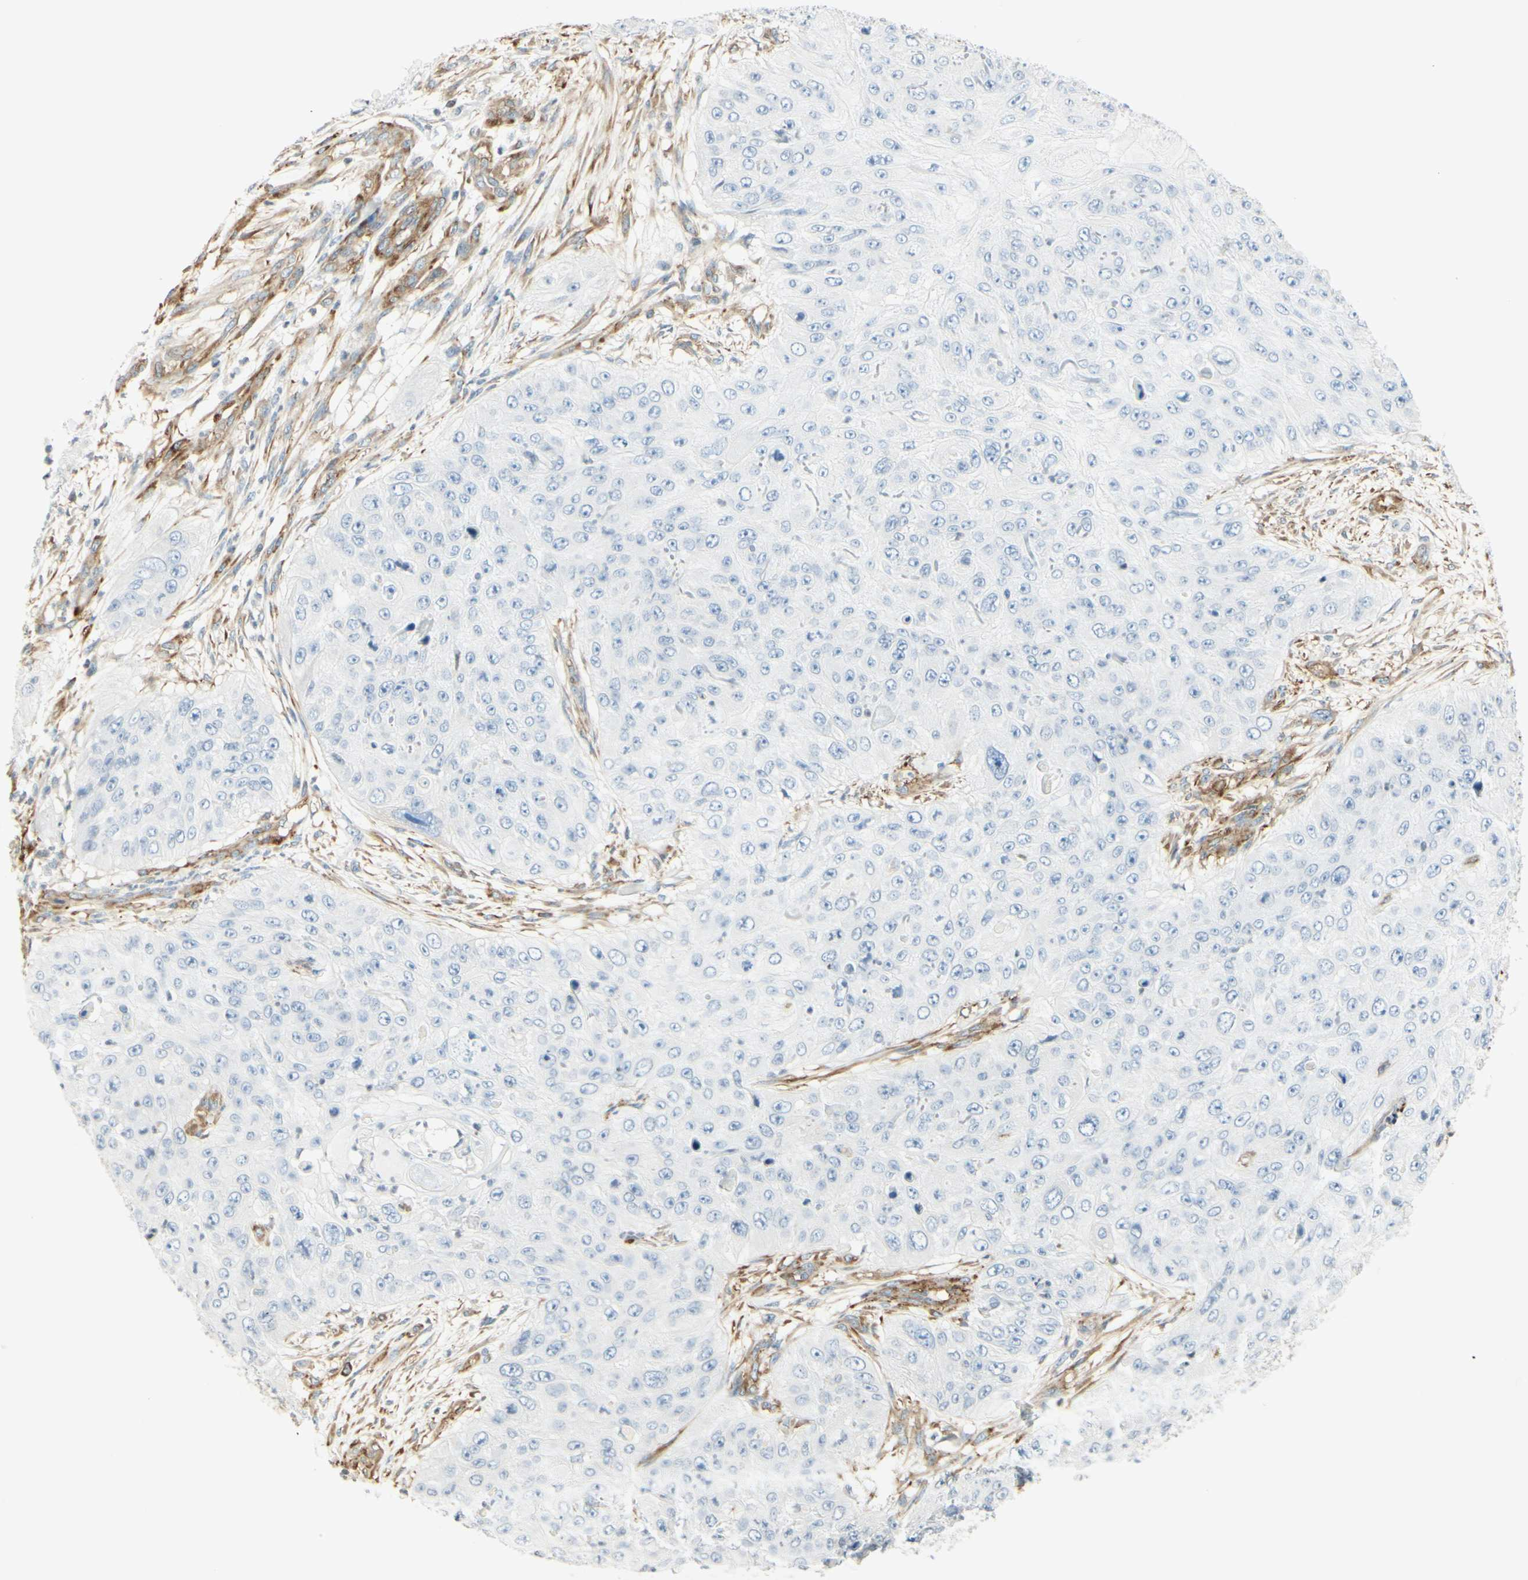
{"staining": {"intensity": "negative", "quantity": "none", "location": "none"}, "tissue": "skin cancer", "cell_type": "Tumor cells", "image_type": "cancer", "snomed": [{"axis": "morphology", "description": "Squamous cell carcinoma, NOS"}, {"axis": "topography", "description": "Skin"}], "caption": "This photomicrograph is of skin squamous cell carcinoma stained with IHC to label a protein in brown with the nuclei are counter-stained blue. There is no staining in tumor cells. The staining was performed using DAB (3,3'-diaminobenzidine) to visualize the protein expression in brown, while the nuclei were stained in blue with hematoxylin (Magnification: 20x).", "gene": "MAP1B", "patient": {"sex": "female", "age": 80}}